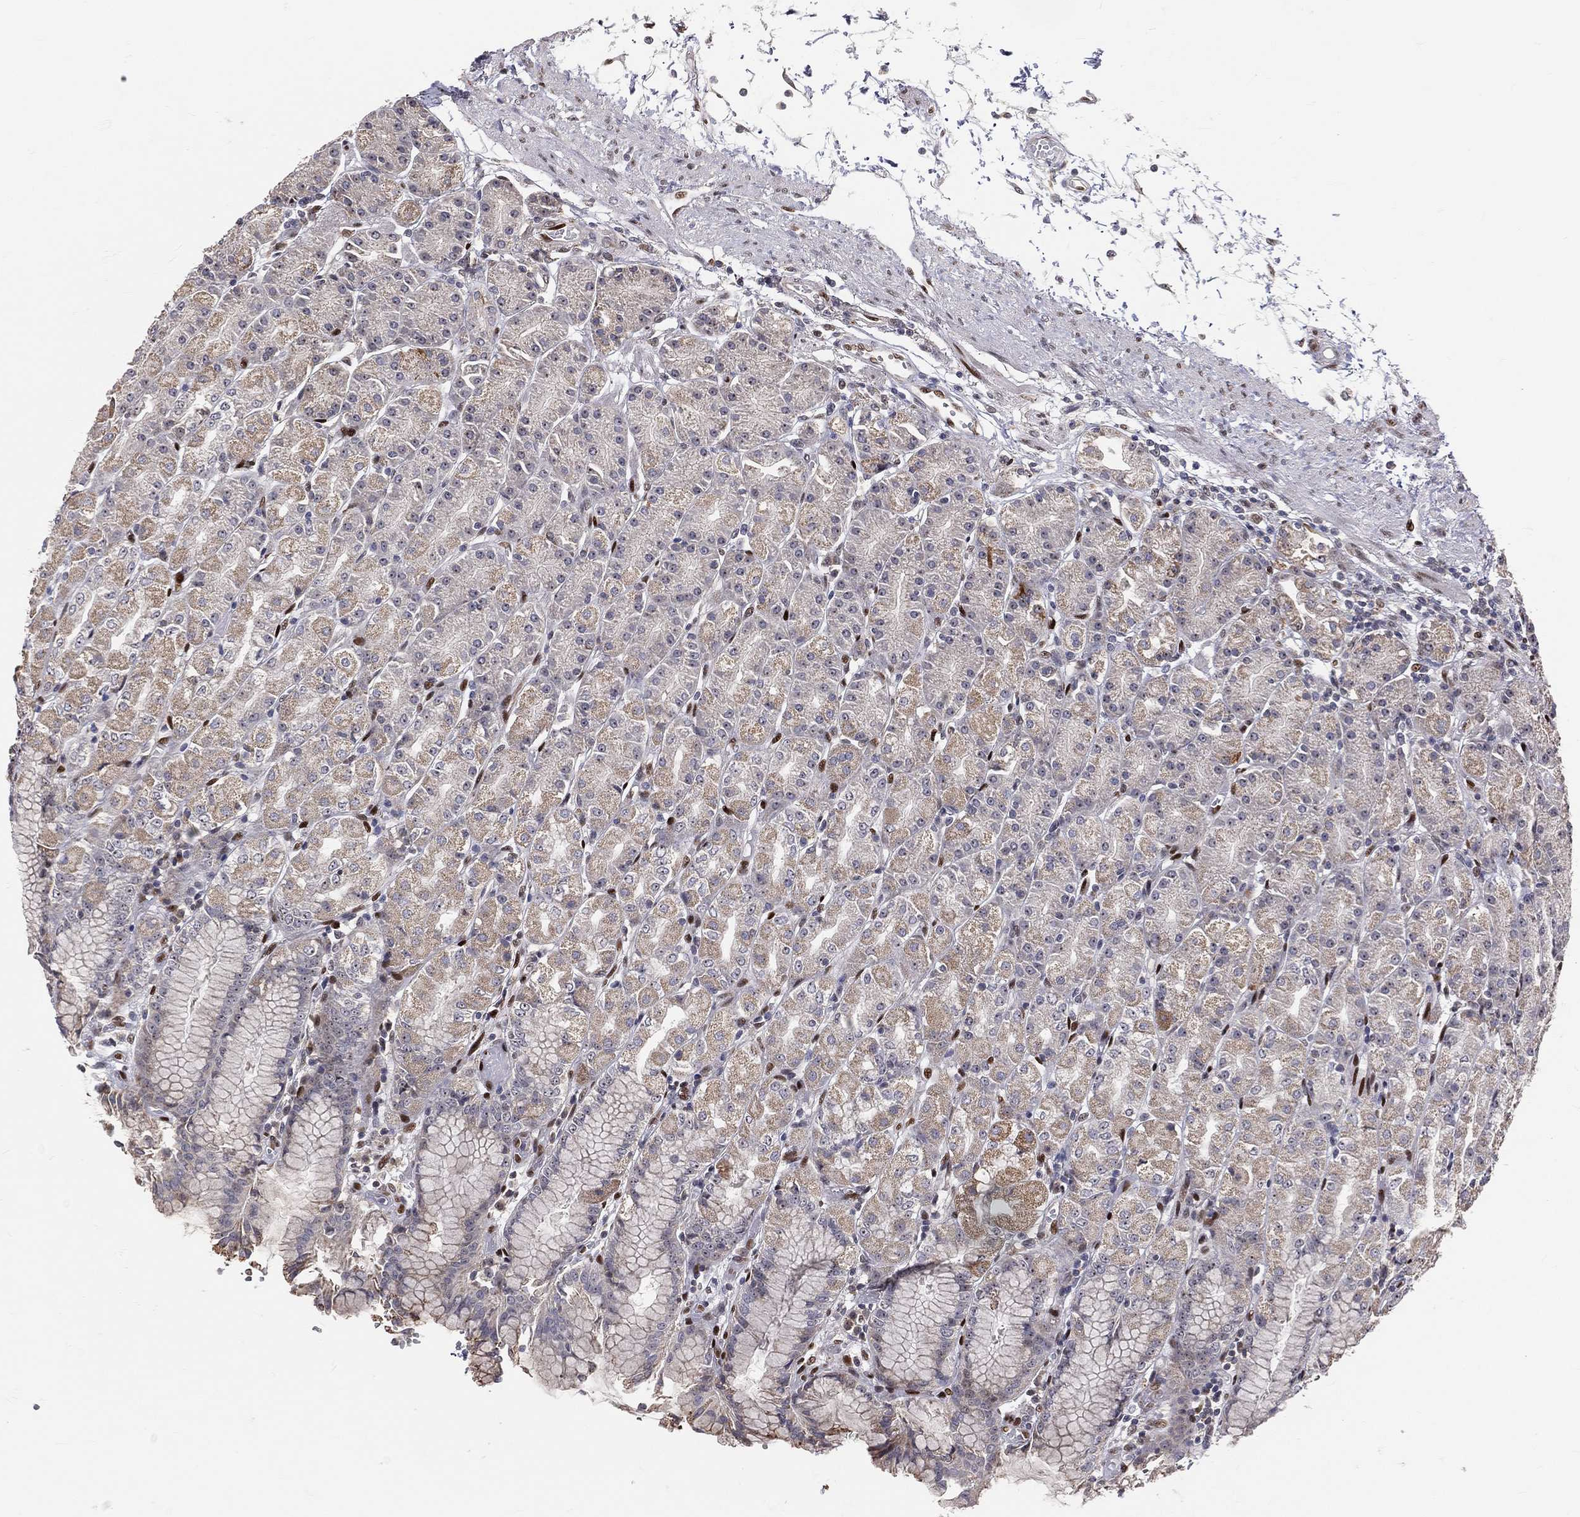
{"staining": {"intensity": "weak", "quantity": "25%-75%", "location": "cytoplasmic/membranous"}, "tissue": "stomach", "cell_type": "Glandular cells", "image_type": "normal", "snomed": [{"axis": "morphology", "description": "Normal tissue, NOS"}, {"axis": "morphology", "description": "Adenocarcinoma, NOS"}, {"axis": "topography", "description": "Stomach"}], "caption": "This histopathology image demonstrates benign stomach stained with IHC to label a protein in brown. The cytoplasmic/membranous of glandular cells show weak positivity for the protein. Nuclei are counter-stained blue.", "gene": "ZEB1", "patient": {"sex": "female", "age": 81}}